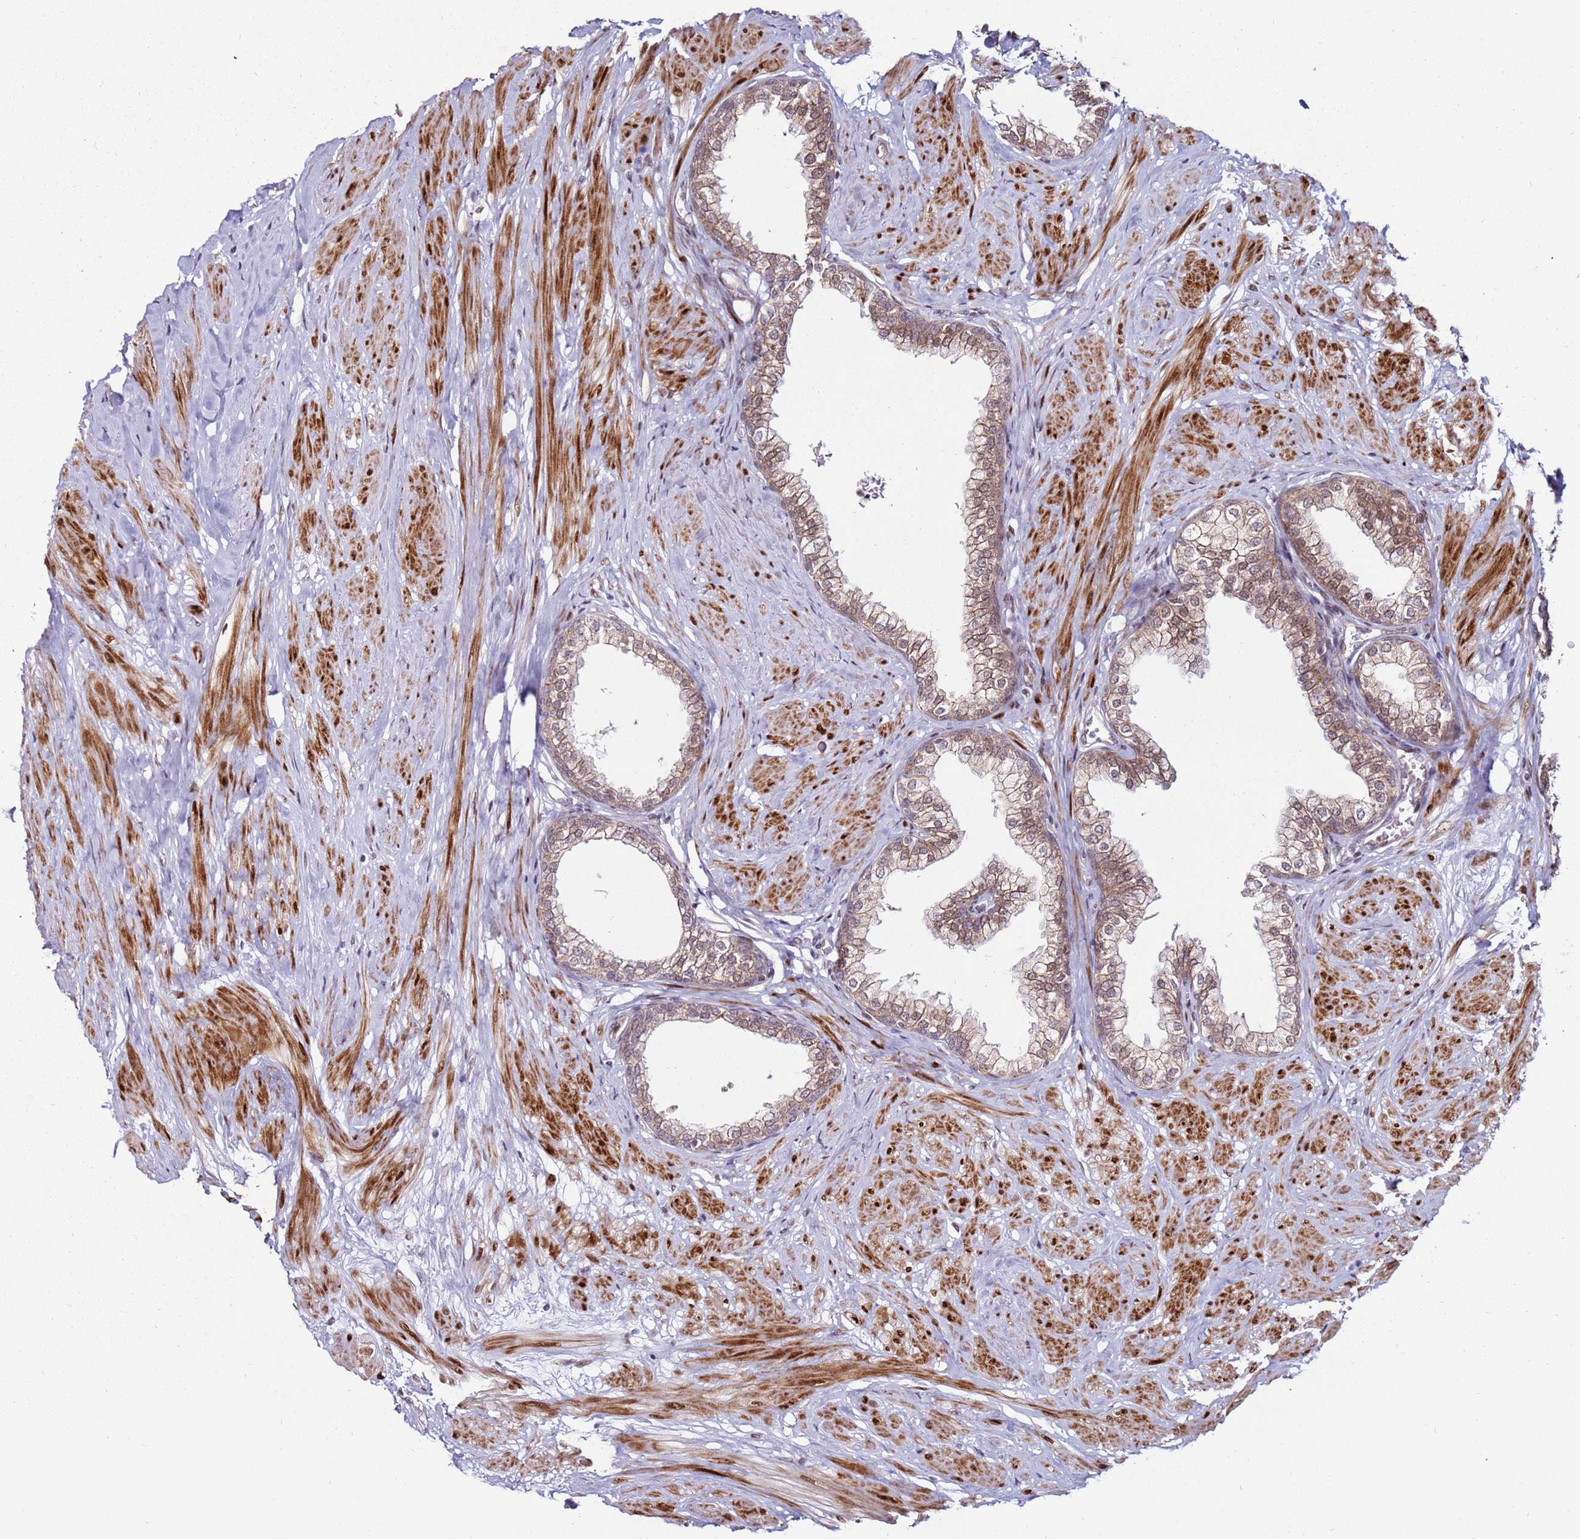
{"staining": {"intensity": "moderate", "quantity": "25%-75%", "location": "cytoplasmic/membranous,nuclear"}, "tissue": "prostate", "cell_type": "Glandular cells", "image_type": "normal", "snomed": [{"axis": "morphology", "description": "Normal tissue, NOS"}, {"axis": "morphology", "description": "Urothelial carcinoma, Low grade"}, {"axis": "topography", "description": "Urinary bladder"}, {"axis": "topography", "description": "Prostate"}], "caption": "About 25%-75% of glandular cells in benign human prostate demonstrate moderate cytoplasmic/membranous,nuclear protein expression as visualized by brown immunohistochemical staining.", "gene": "KPNA4", "patient": {"sex": "male", "age": 60}}